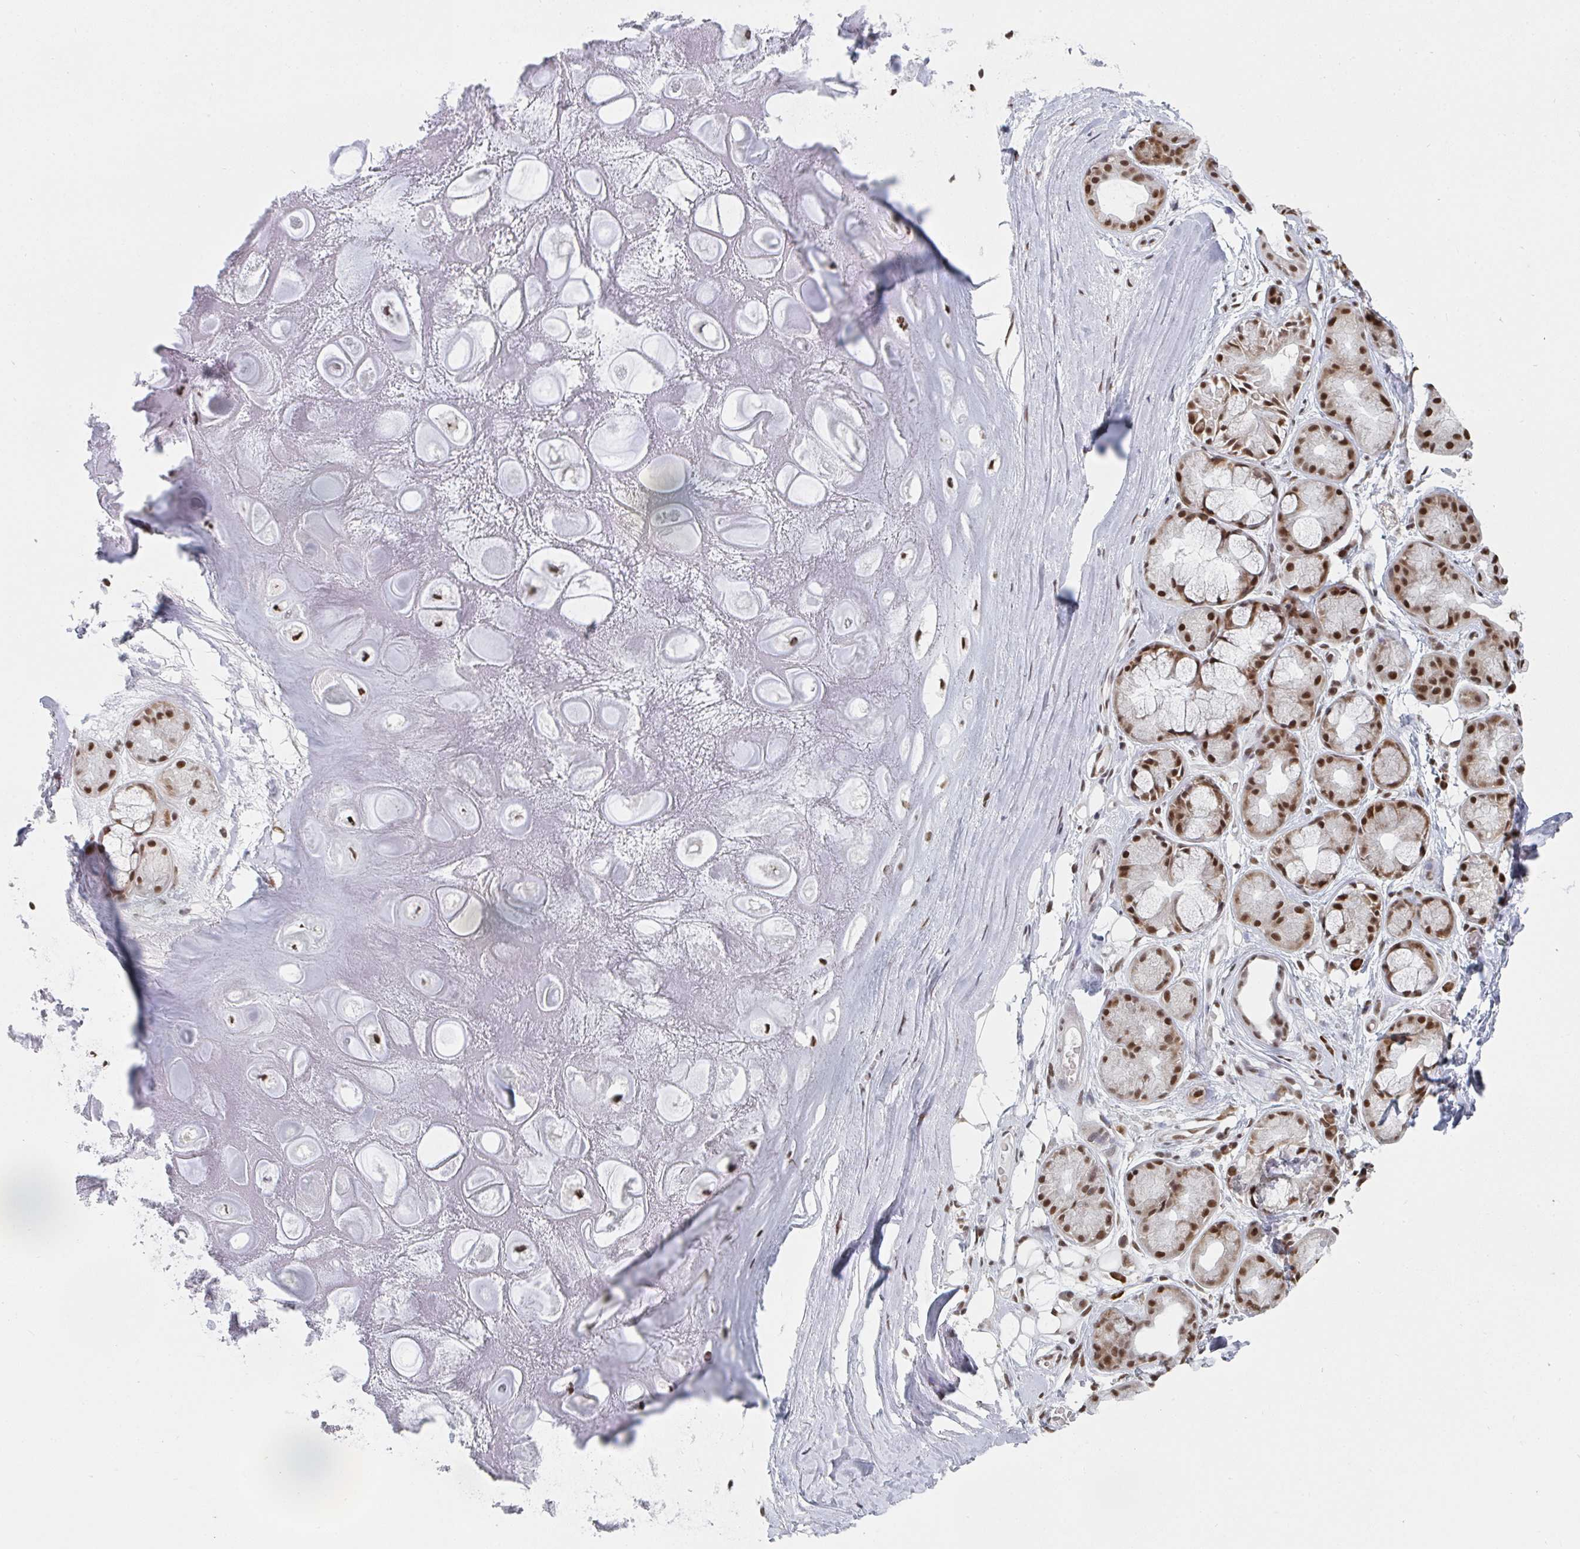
{"staining": {"intensity": "negative", "quantity": "none", "location": "none"}, "tissue": "adipose tissue", "cell_type": "Adipocytes", "image_type": "normal", "snomed": [{"axis": "morphology", "description": "Normal tissue, NOS"}, {"axis": "topography", "description": "Lymph node"}, {"axis": "topography", "description": "Cartilage tissue"}, {"axis": "topography", "description": "Nasopharynx"}], "caption": "Protein analysis of normal adipose tissue shows no significant positivity in adipocytes. (DAB (3,3'-diaminobenzidine) IHC visualized using brightfield microscopy, high magnification).", "gene": "MBNL1", "patient": {"sex": "male", "age": 63}}